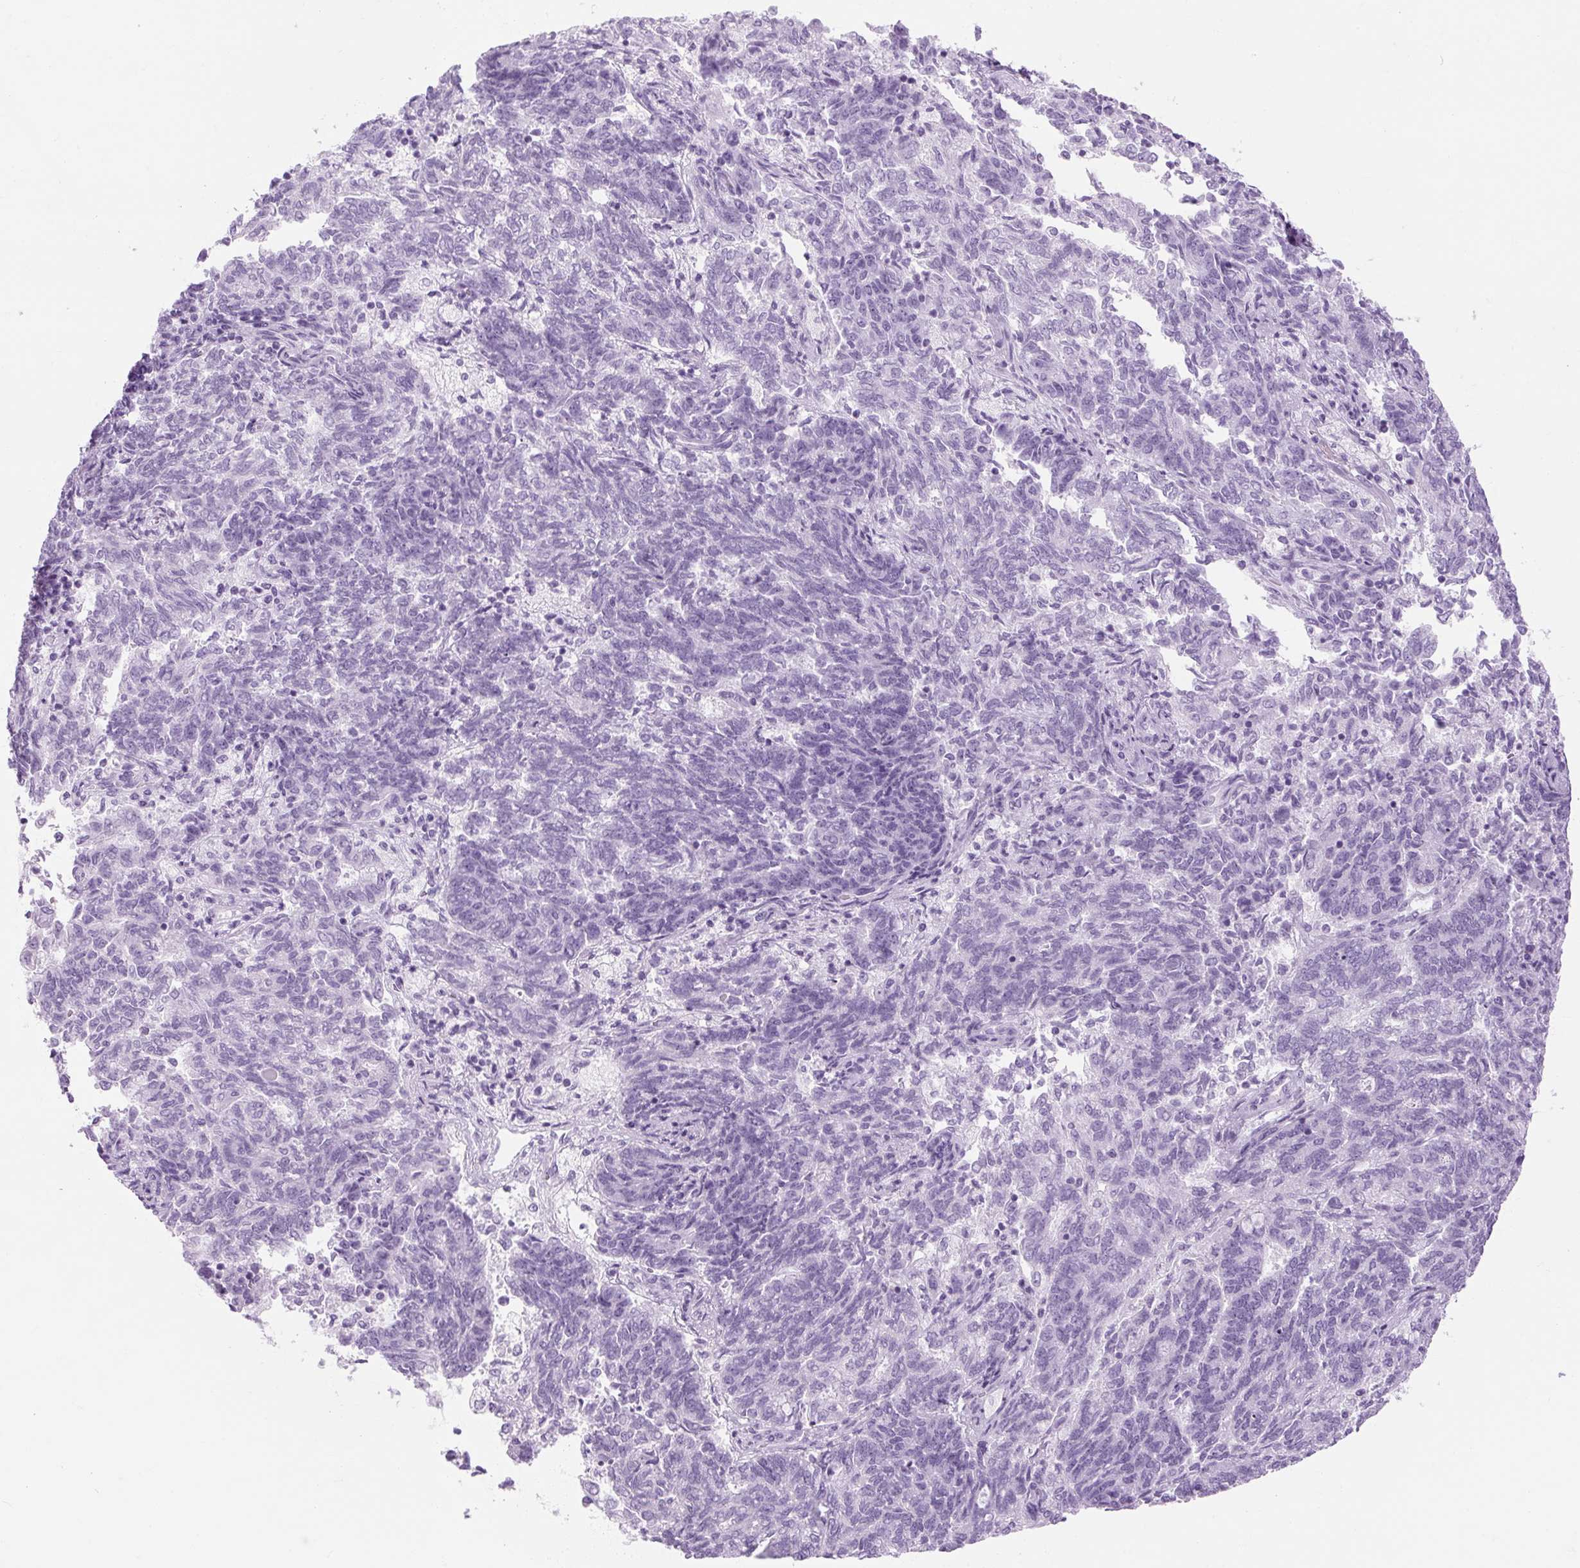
{"staining": {"intensity": "negative", "quantity": "none", "location": "none"}, "tissue": "endometrial cancer", "cell_type": "Tumor cells", "image_type": "cancer", "snomed": [{"axis": "morphology", "description": "Adenocarcinoma, NOS"}, {"axis": "topography", "description": "Endometrium"}], "caption": "High magnification brightfield microscopy of adenocarcinoma (endometrial) stained with DAB (brown) and counterstained with hematoxylin (blue): tumor cells show no significant staining.", "gene": "TIGD2", "patient": {"sex": "female", "age": 80}}